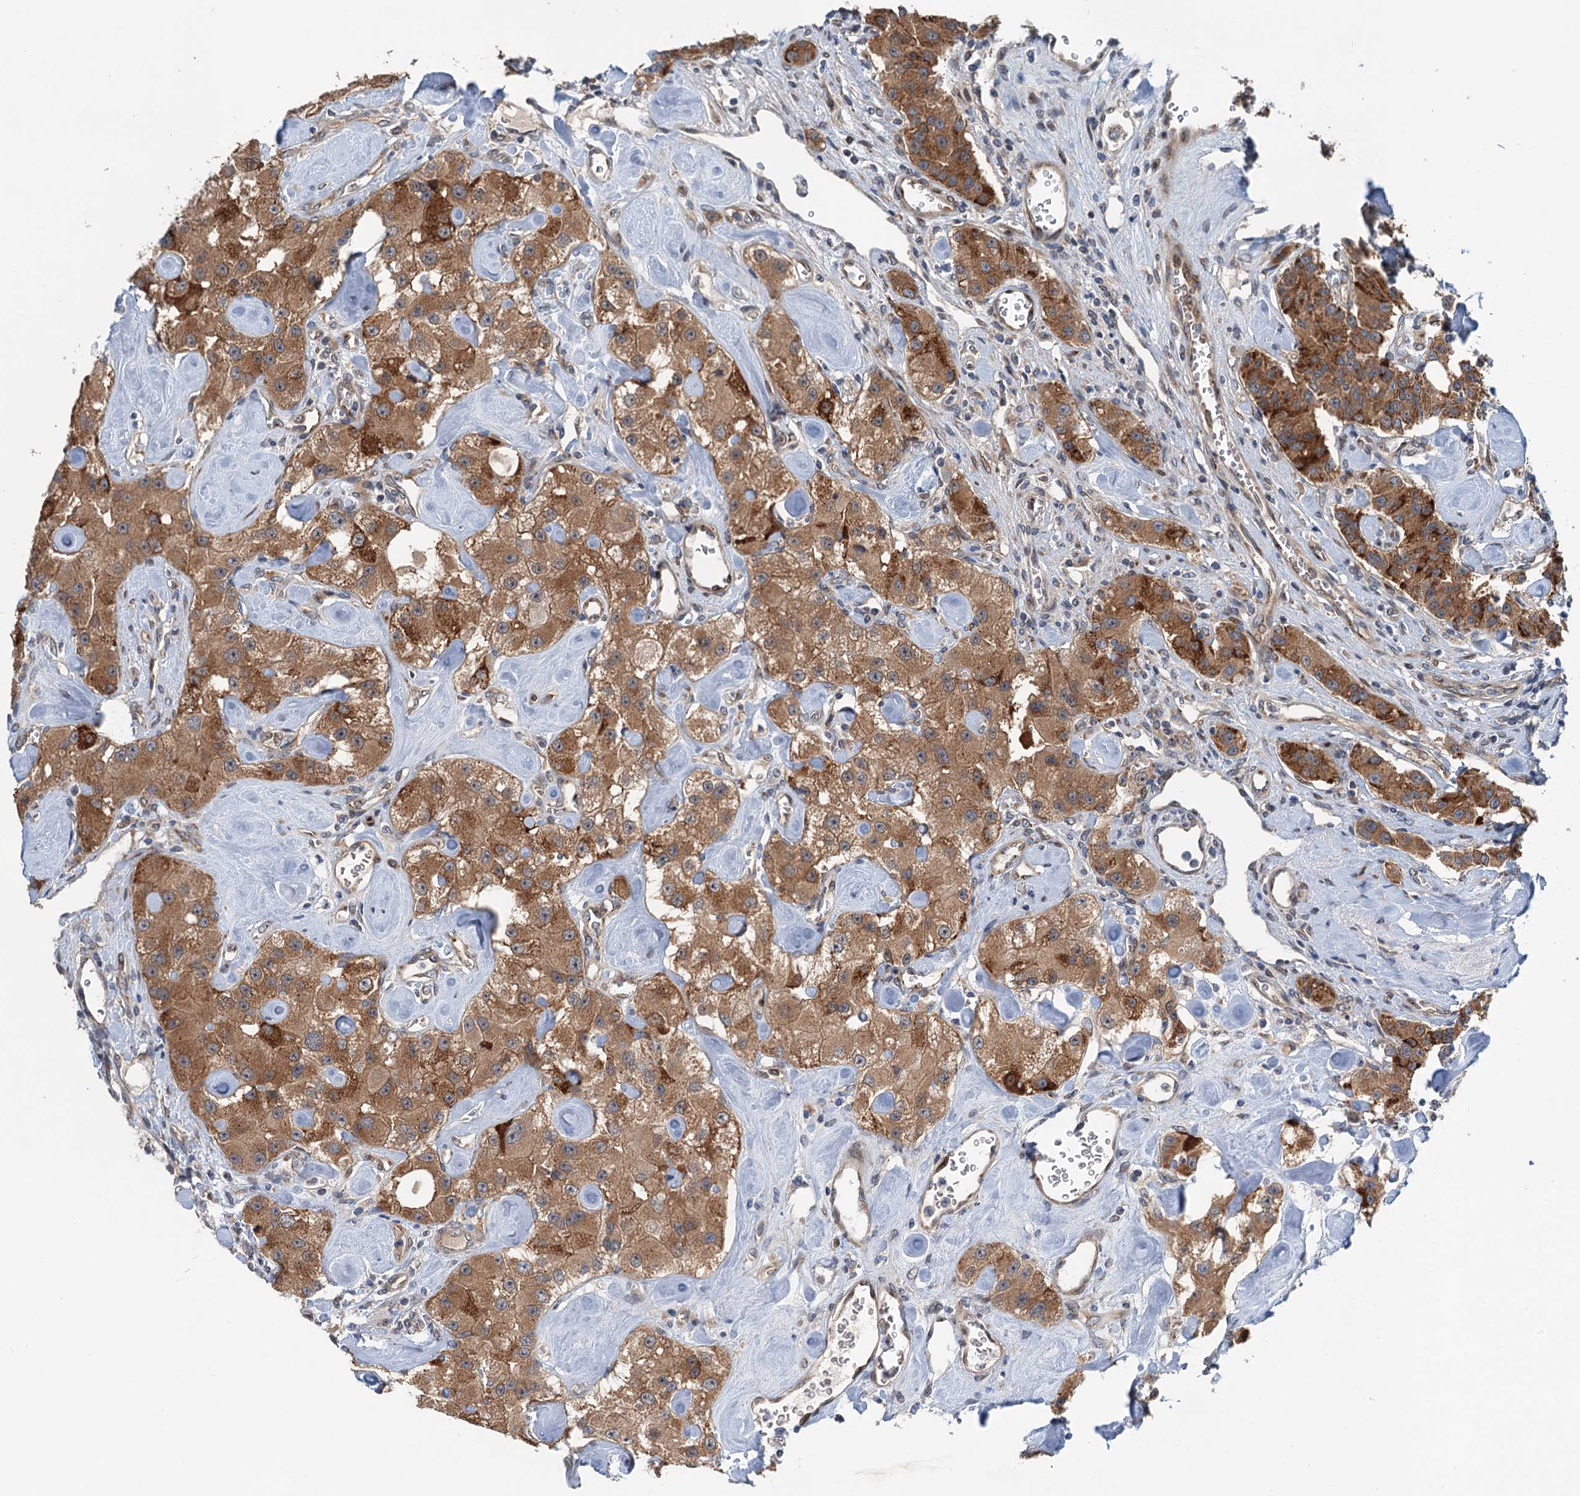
{"staining": {"intensity": "moderate", "quantity": ">75%", "location": "cytoplasmic/membranous"}, "tissue": "carcinoid", "cell_type": "Tumor cells", "image_type": "cancer", "snomed": [{"axis": "morphology", "description": "Carcinoid, malignant, NOS"}, {"axis": "topography", "description": "Pancreas"}], "caption": "DAB (3,3'-diaminobenzidine) immunohistochemical staining of carcinoid (malignant) reveals moderate cytoplasmic/membranous protein staining in approximately >75% of tumor cells. (IHC, brightfield microscopy, high magnification).", "gene": "DYNC2I2", "patient": {"sex": "male", "age": 41}}